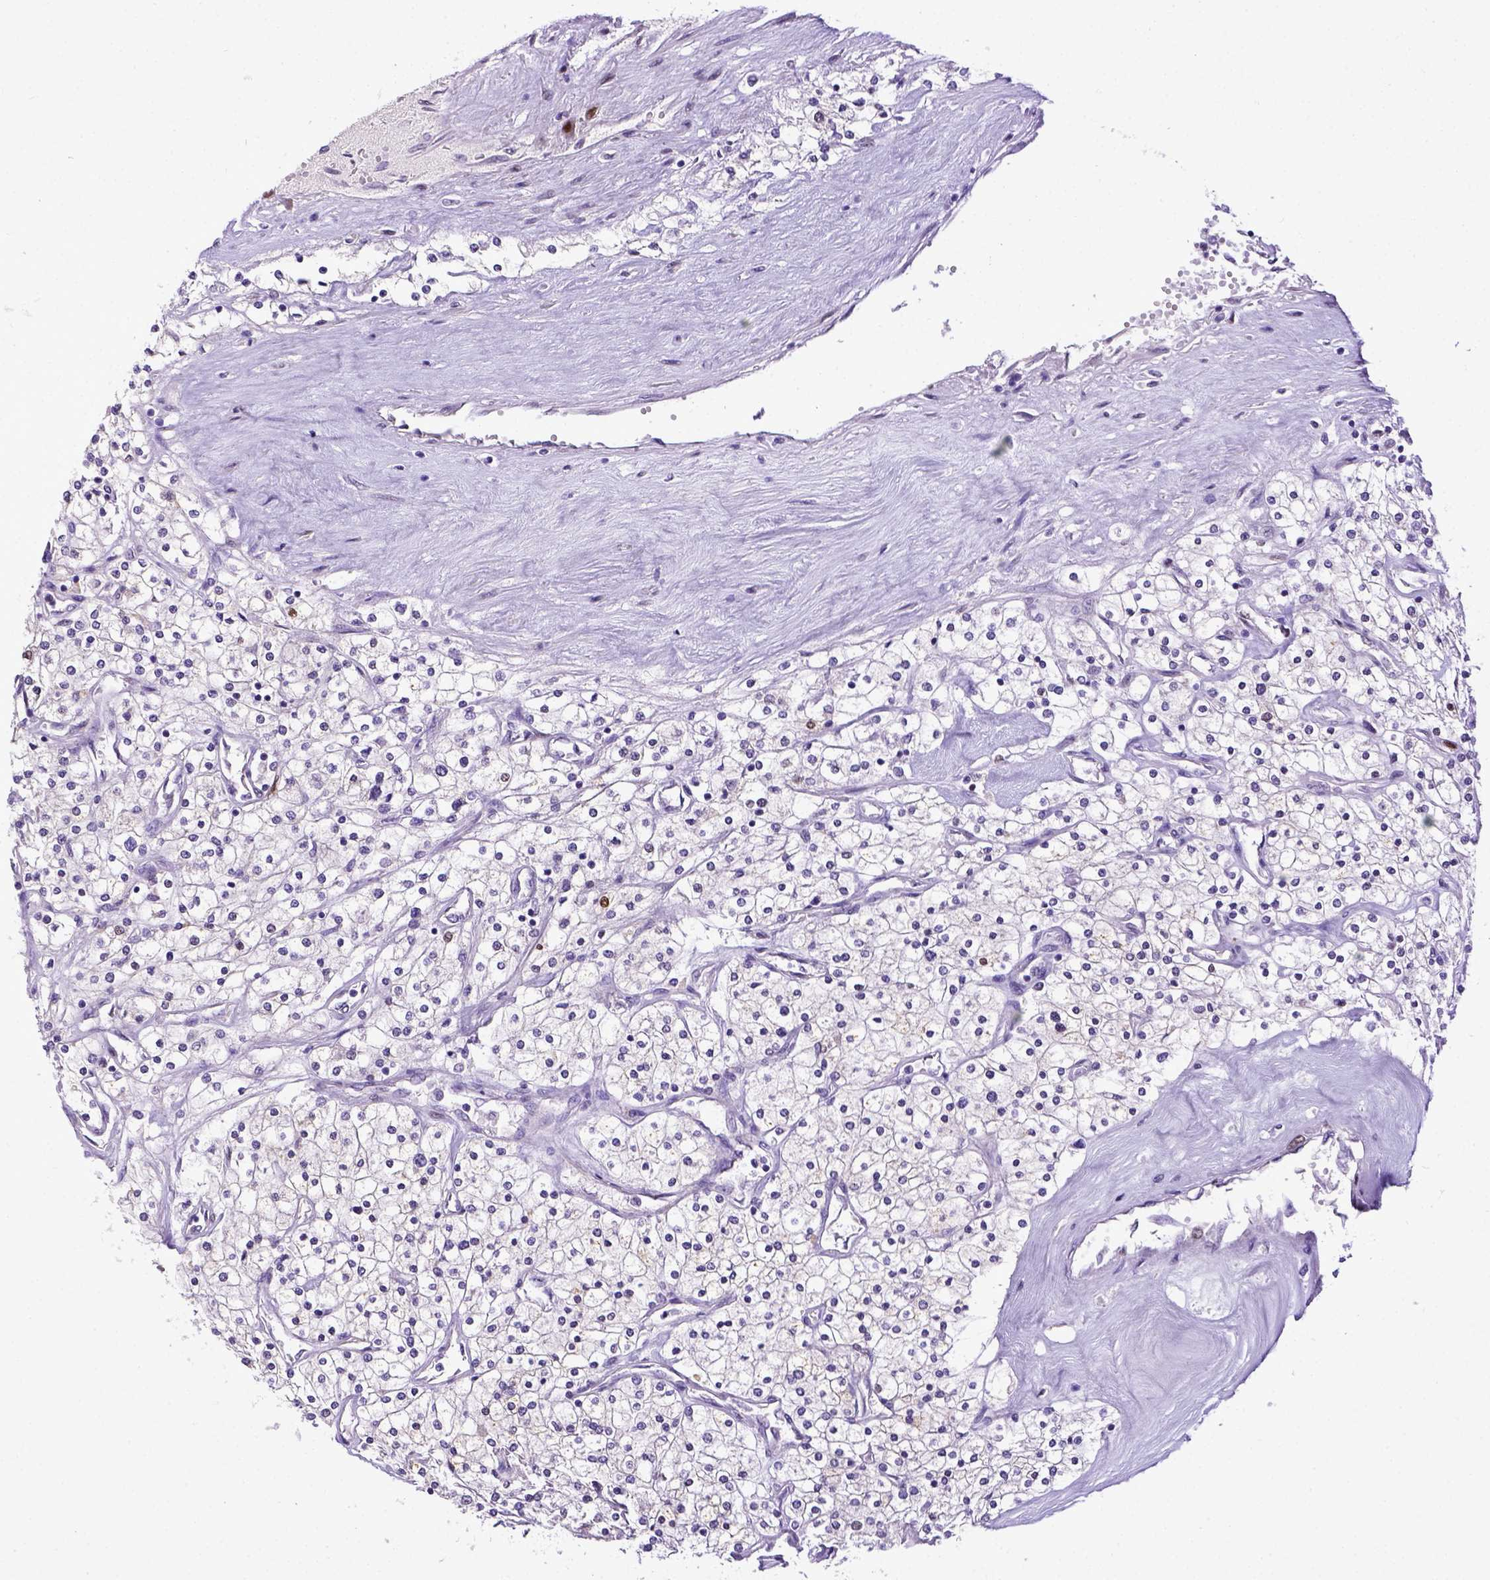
{"staining": {"intensity": "negative", "quantity": "none", "location": "none"}, "tissue": "renal cancer", "cell_type": "Tumor cells", "image_type": "cancer", "snomed": [{"axis": "morphology", "description": "Adenocarcinoma, NOS"}, {"axis": "topography", "description": "Kidney"}], "caption": "Renal cancer stained for a protein using immunohistochemistry demonstrates no staining tumor cells.", "gene": "CDKN1A", "patient": {"sex": "male", "age": 80}}